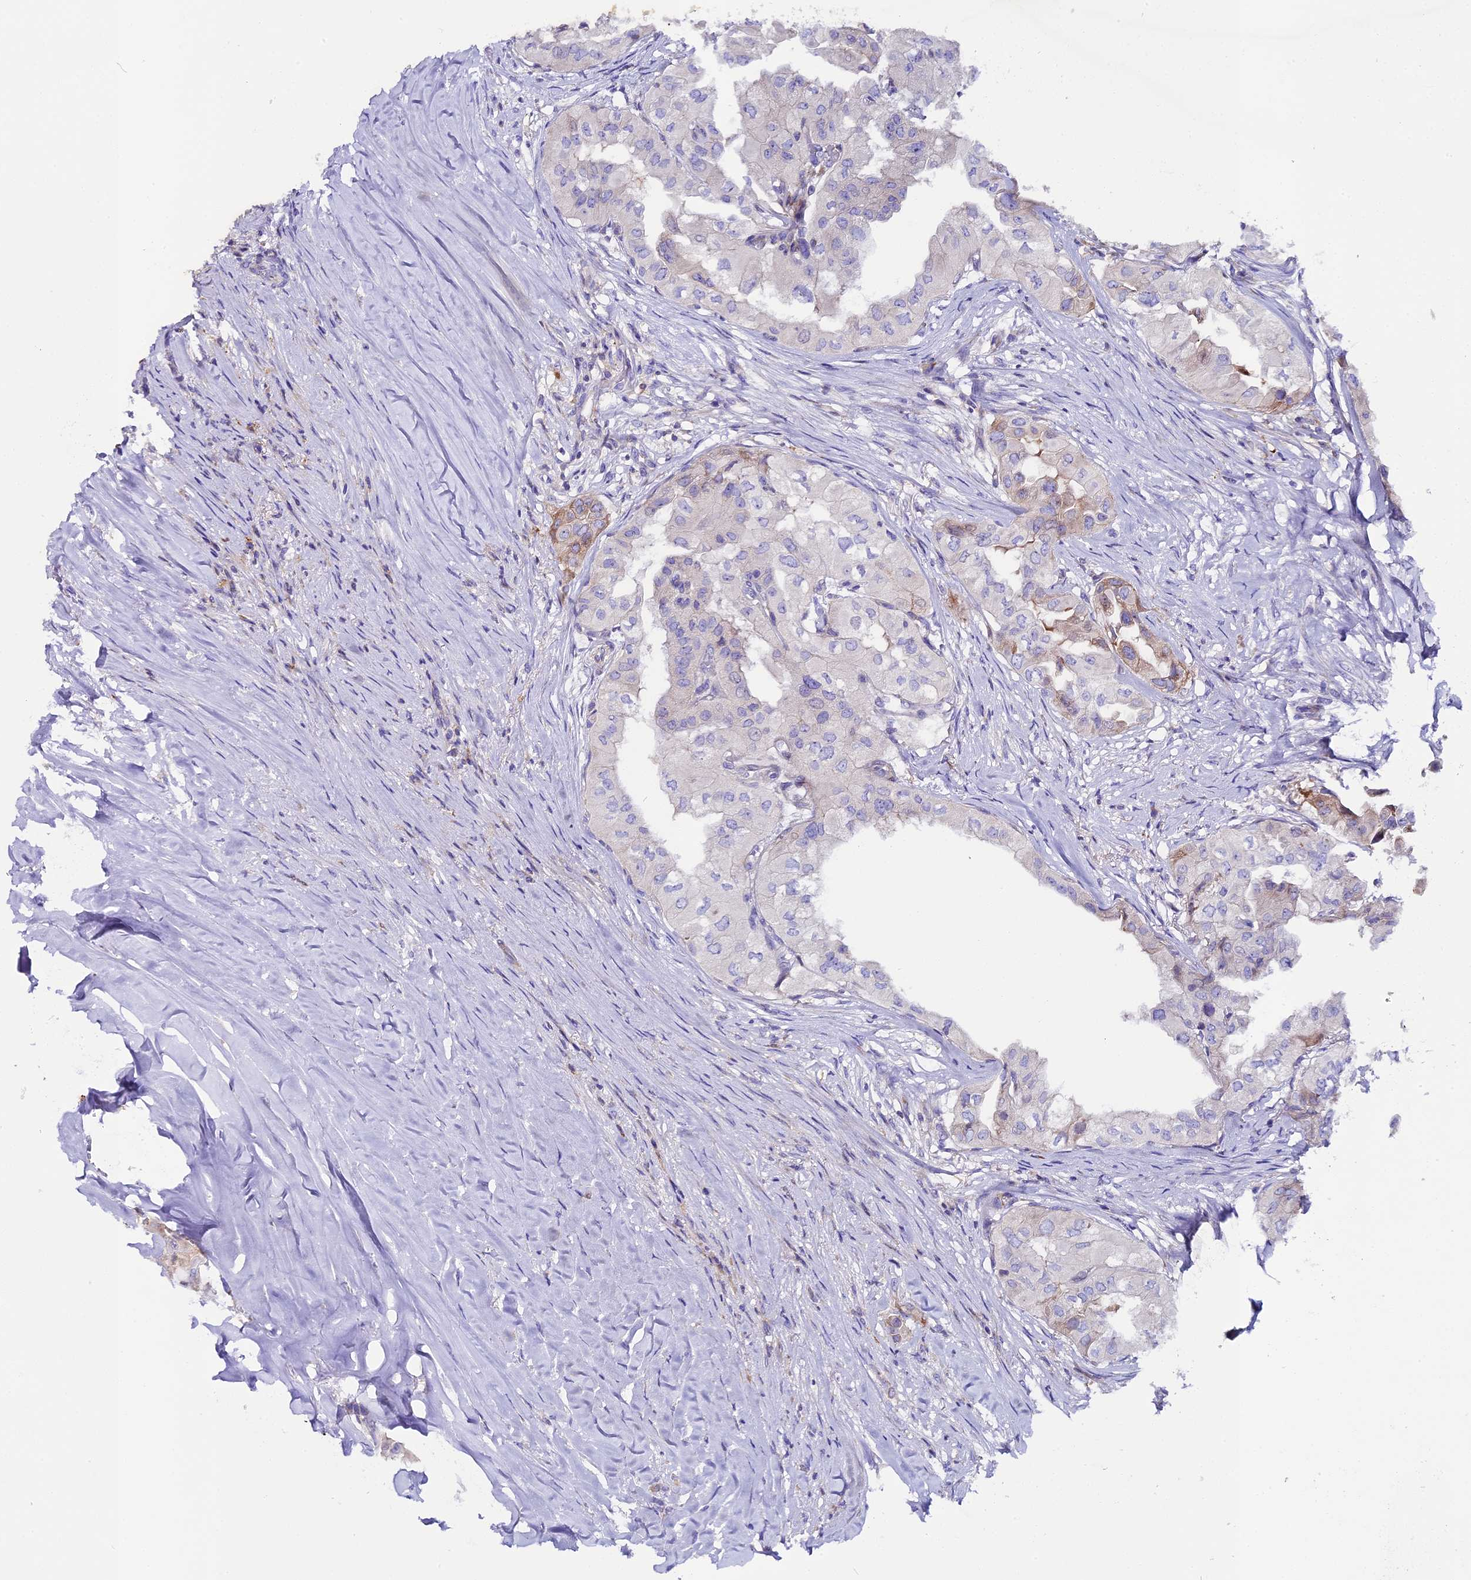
{"staining": {"intensity": "negative", "quantity": "none", "location": "none"}, "tissue": "thyroid cancer", "cell_type": "Tumor cells", "image_type": "cancer", "snomed": [{"axis": "morphology", "description": "Papillary adenocarcinoma, NOS"}, {"axis": "topography", "description": "Thyroid gland"}], "caption": "A histopathology image of papillary adenocarcinoma (thyroid) stained for a protein shows no brown staining in tumor cells.", "gene": "PIGU", "patient": {"sex": "female", "age": 59}}